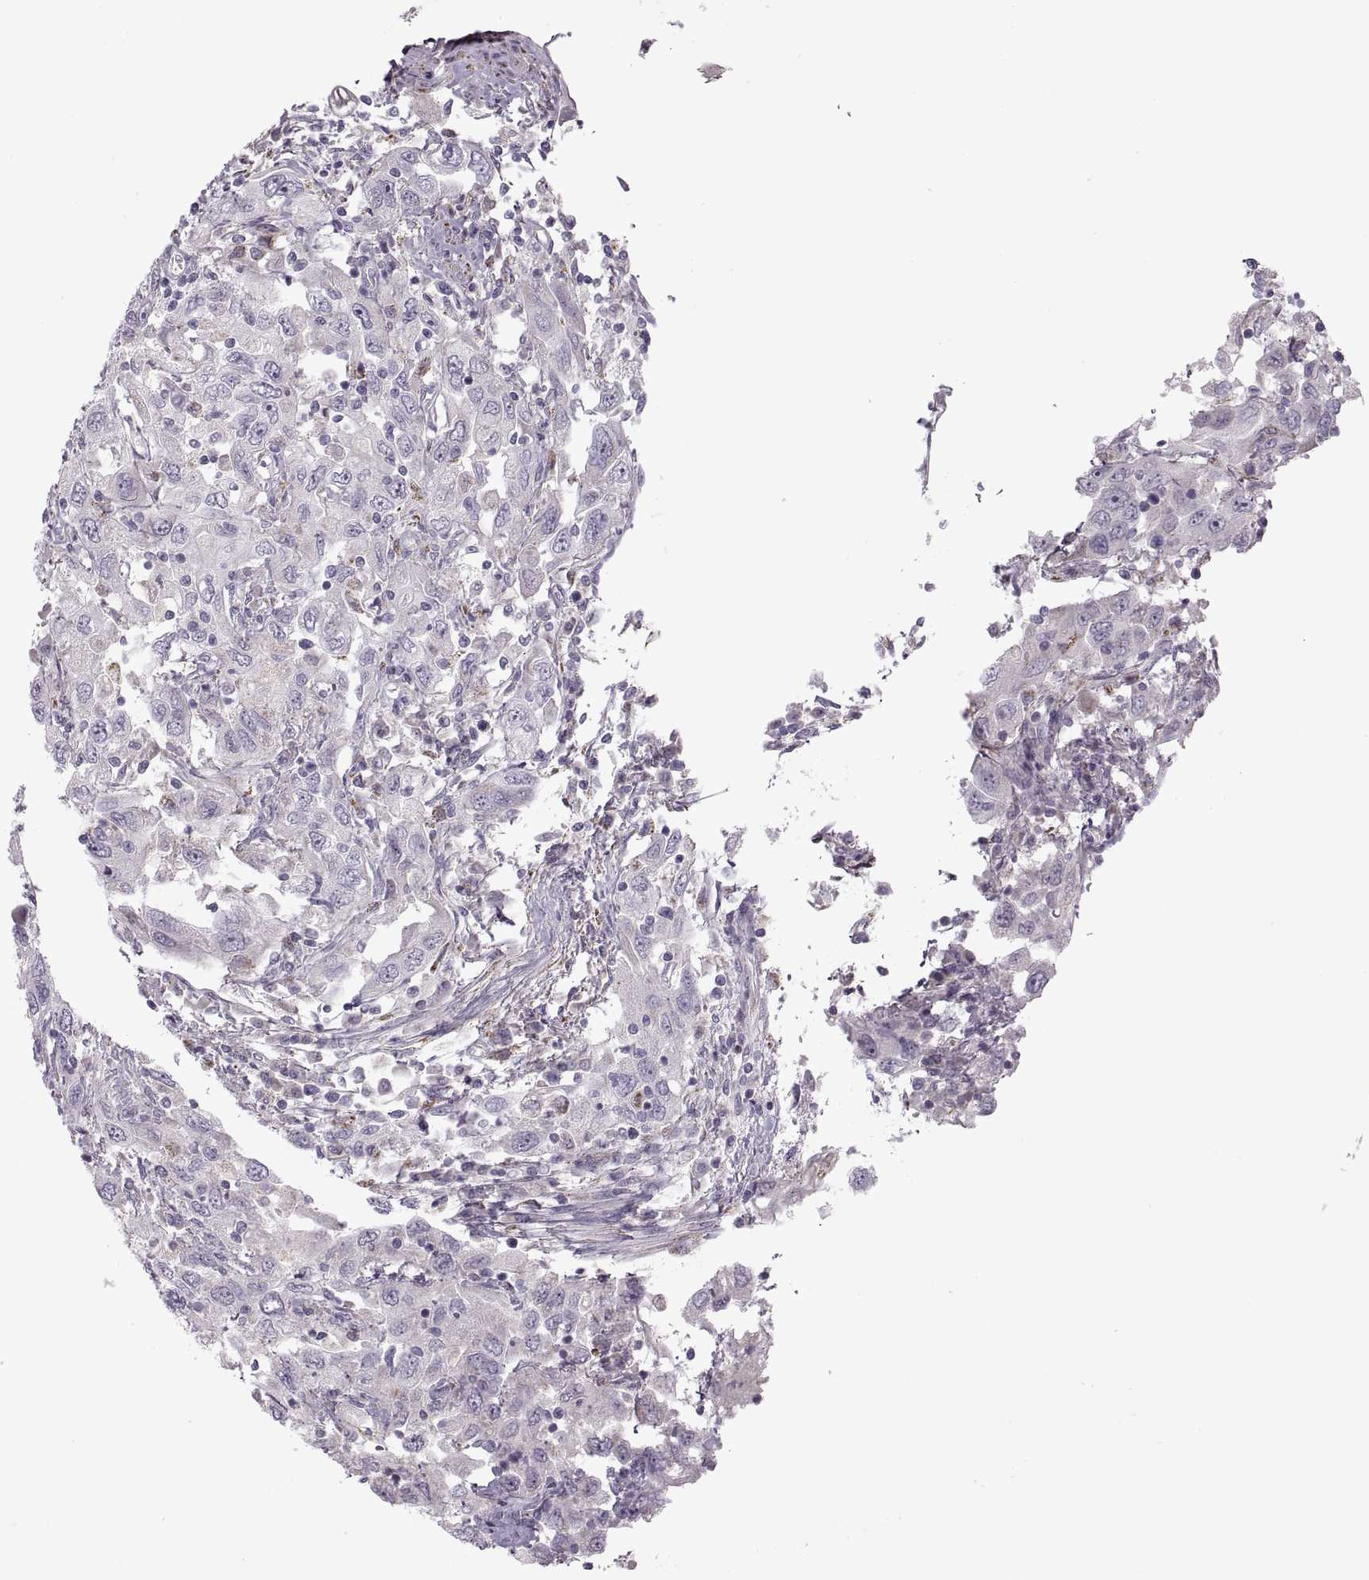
{"staining": {"intensity": "negative", "quantity": "none", "location": "none"}, "tissue": "urothelial cancer", "cell_type": "Tumor cells", "image_type": "cancer", "snomed": [{"axis": "morphology", "description": "Urothelial carcinoma, High grade"}, {"axis": "topography", "description": "Urinary bladder"}], "caption": "This micrograph is of urothelial cancer stained with immunohistochemistry (IHC) to label a protein in brown with the nuclei are counter-stained blue. There is no positivity in tumor cells. Nuclei are stained in blue.", "gene": "PIERCE1", "patient": {"sex": "male", "age": 76}}